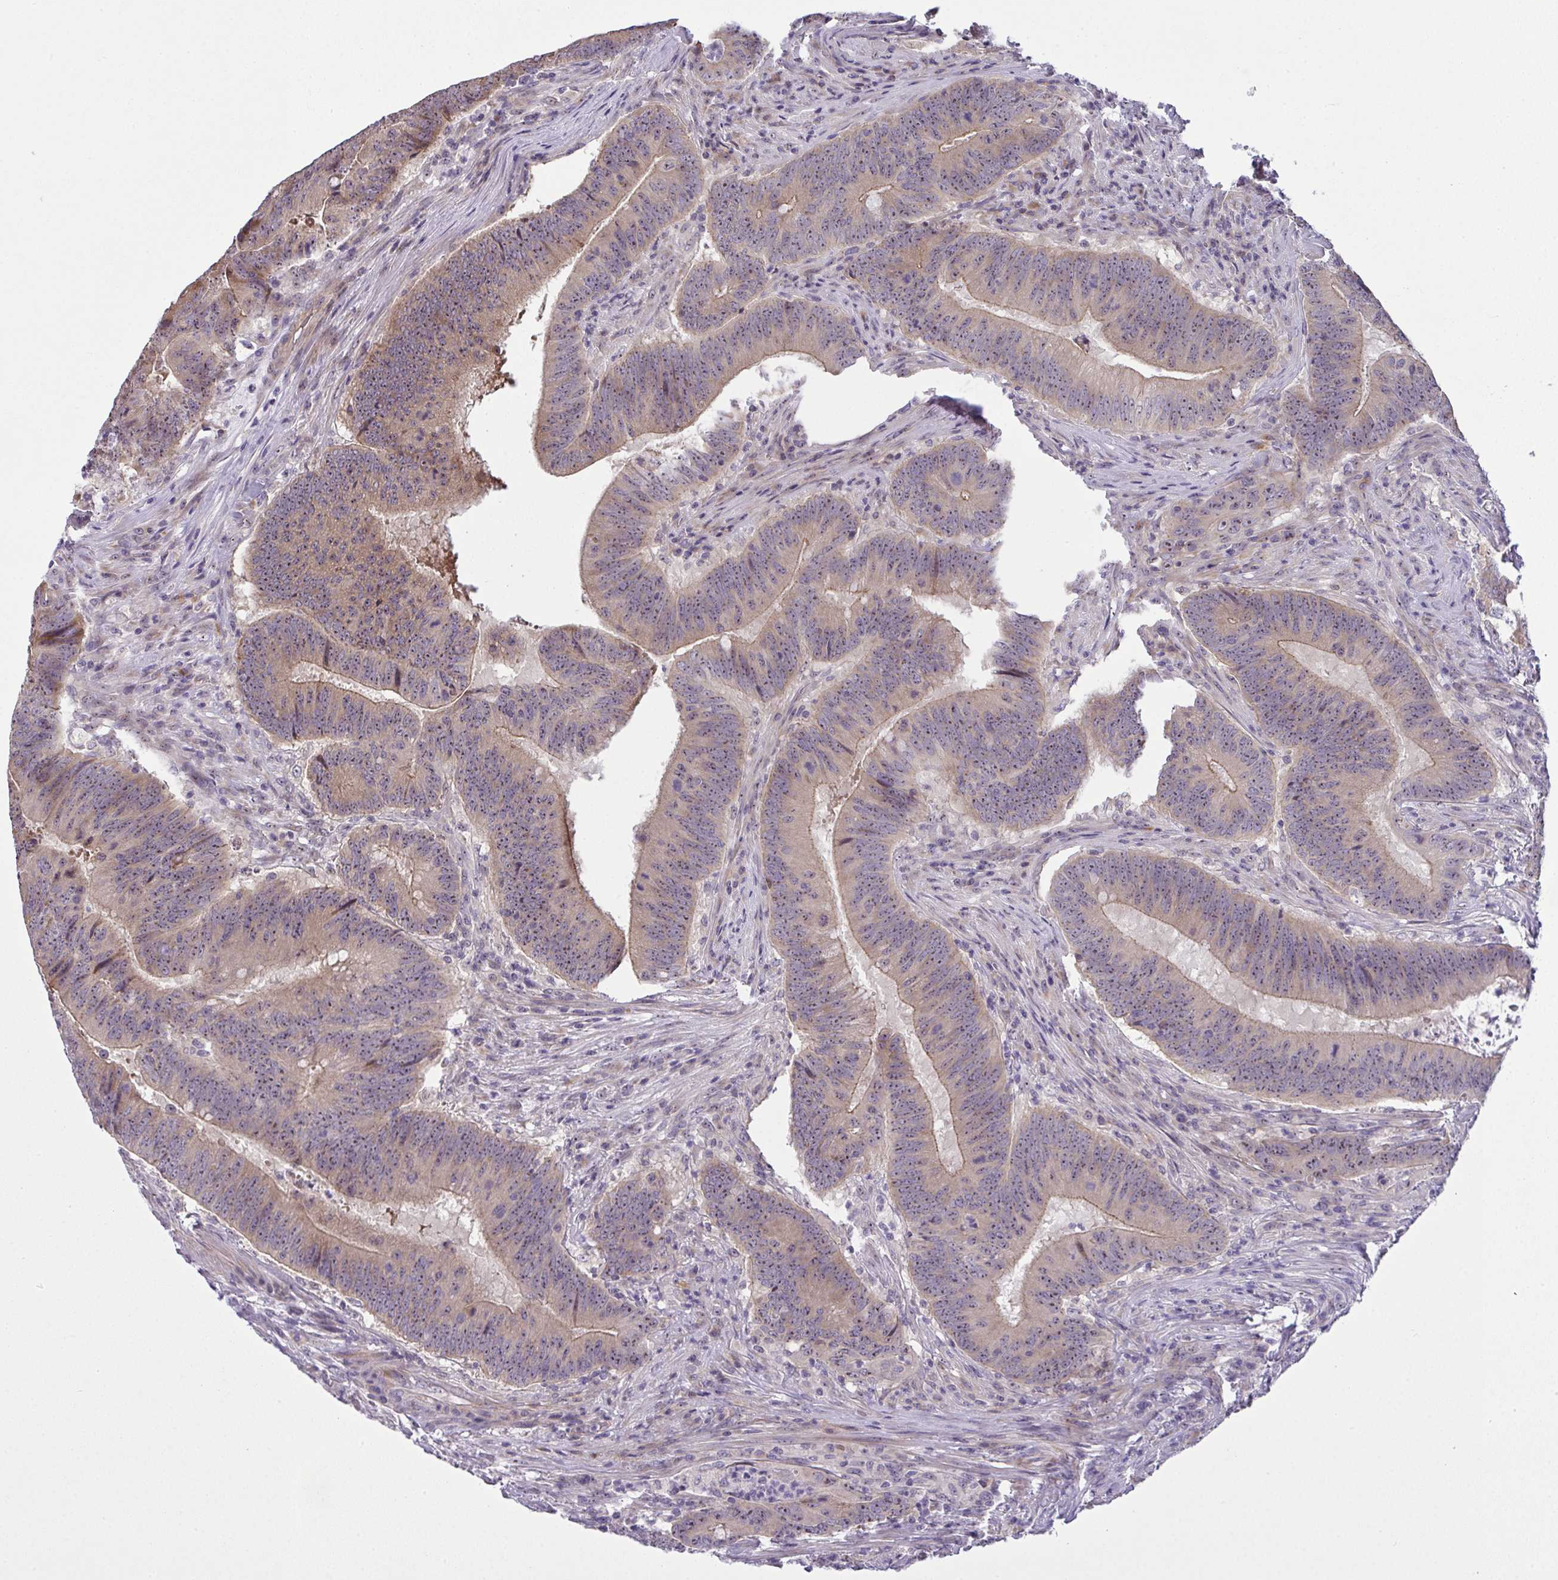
{"staining": {"intensity": "weak", "quantity": ">75%", "location": "cytoplasmic/membranous,nuclear"}, "tissue": "colorectal cancer", "cell_type": "Tumor cells", "image_type": "cancer", "snomed": [{"axis": "morphology", "description": "Adenocarcinoma, NOS"}, {"axis": "topography", "description": "Colon"}], "caption": "A high-resolution image shows IHC staining of colorectal cancer, which displays weak cytoplasmic/membranous and nuclear expression in about >75% of tumor cells.", "gene": "NT5C1A", "patient": {"sex": "female", "age": 87}}